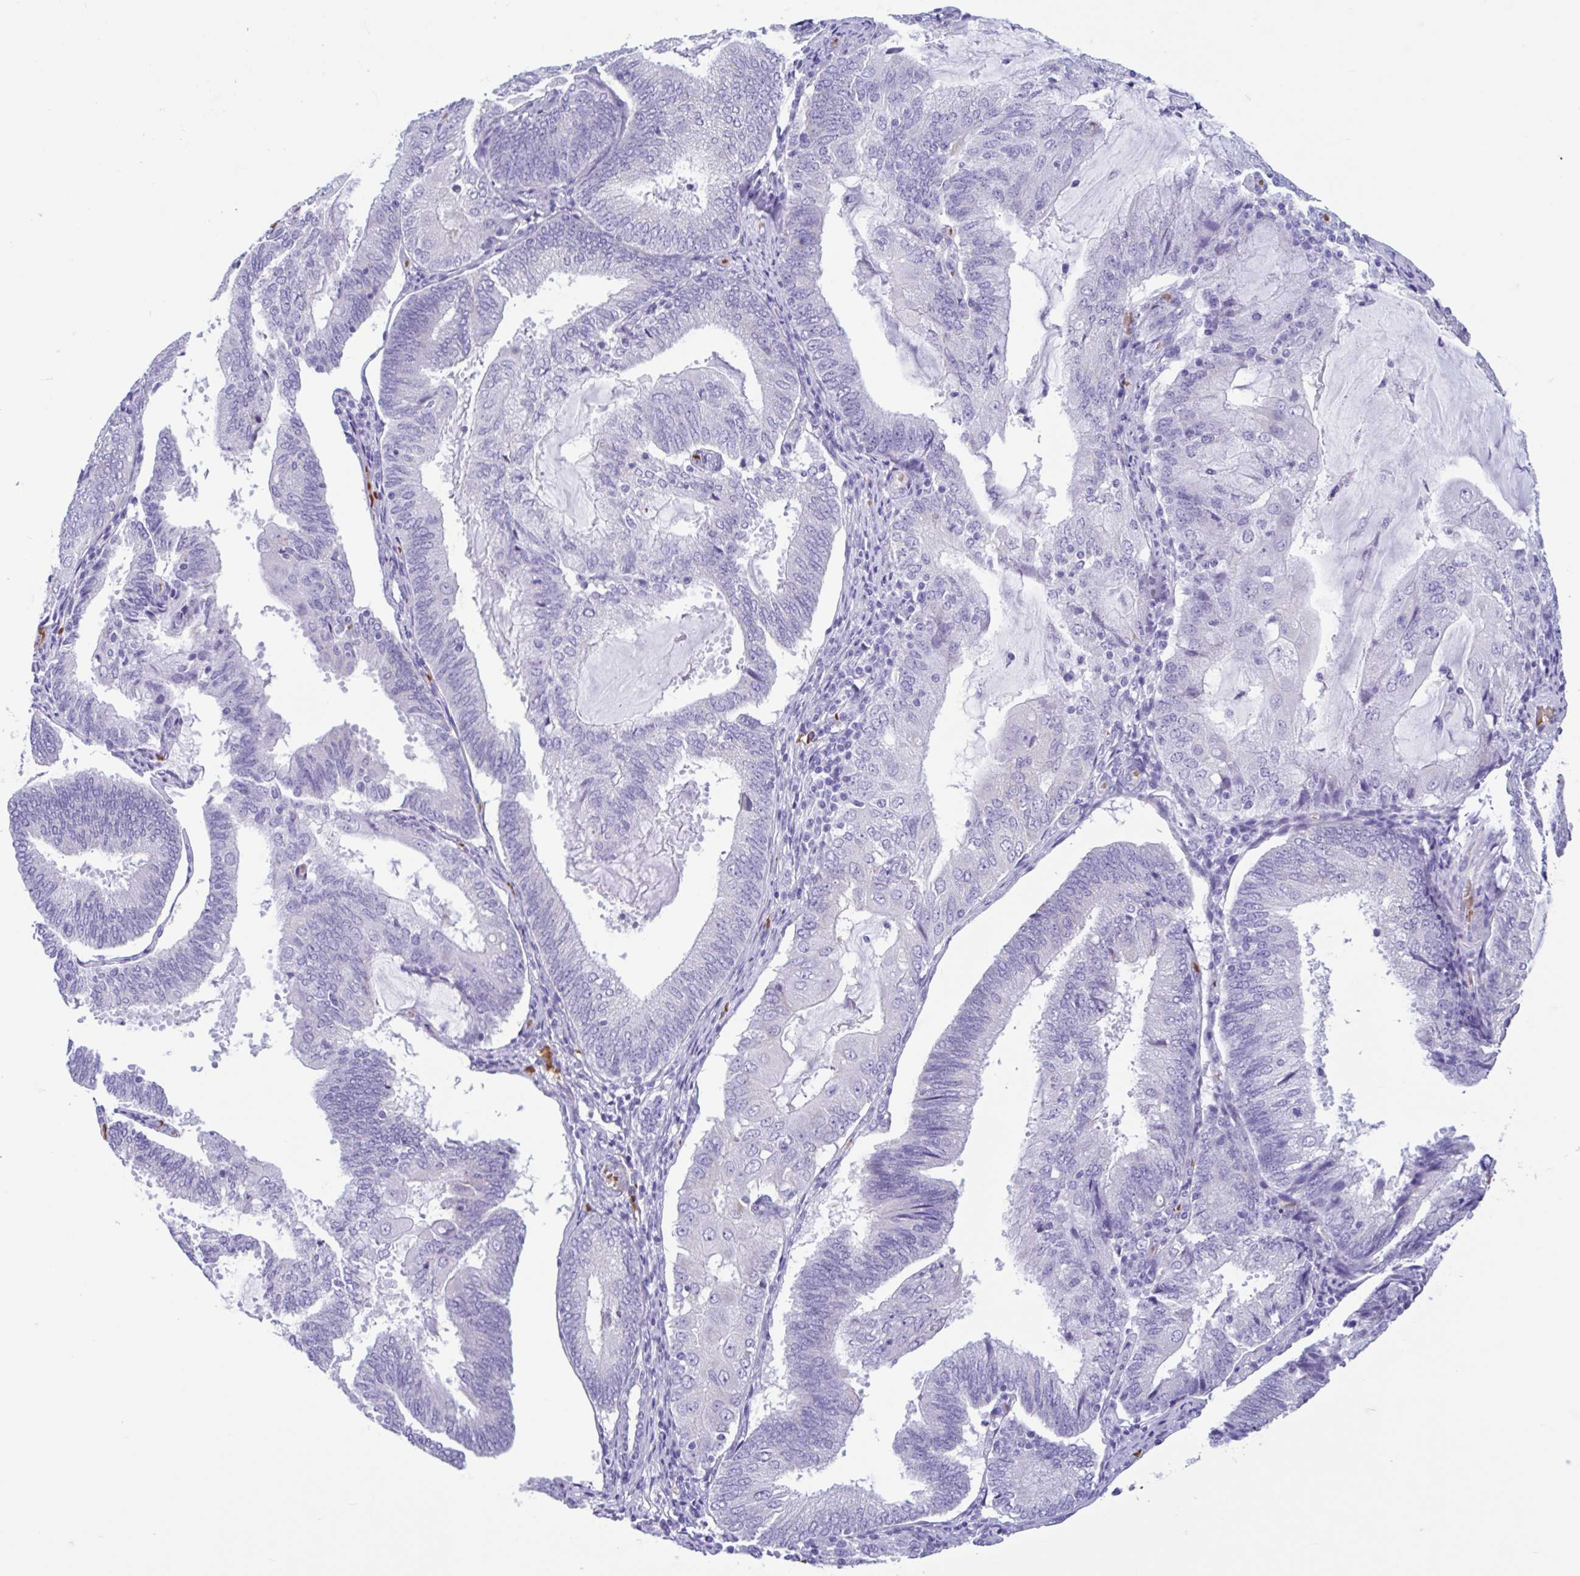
{"staining": {"intensity": "negative", "quantity": "none", "location": "none"}, "tissue": "endometrial cancer", "cell_type": "Tumor cells", "image_type": "cancer", "snomed": [{"axis": "morphology", "description": "Adenocarcinoma, NOS"}, {"axis": "topography", "description": "Endometrium"}], "caption": "Immunohistochemistry image of endometrial cancer (adenocarcinoma) stained for a protein (brown), which demonstrates no positivity in tumor cells.", "gene": "TMEM79", "patient": {"sex": "female", "age": 81}}